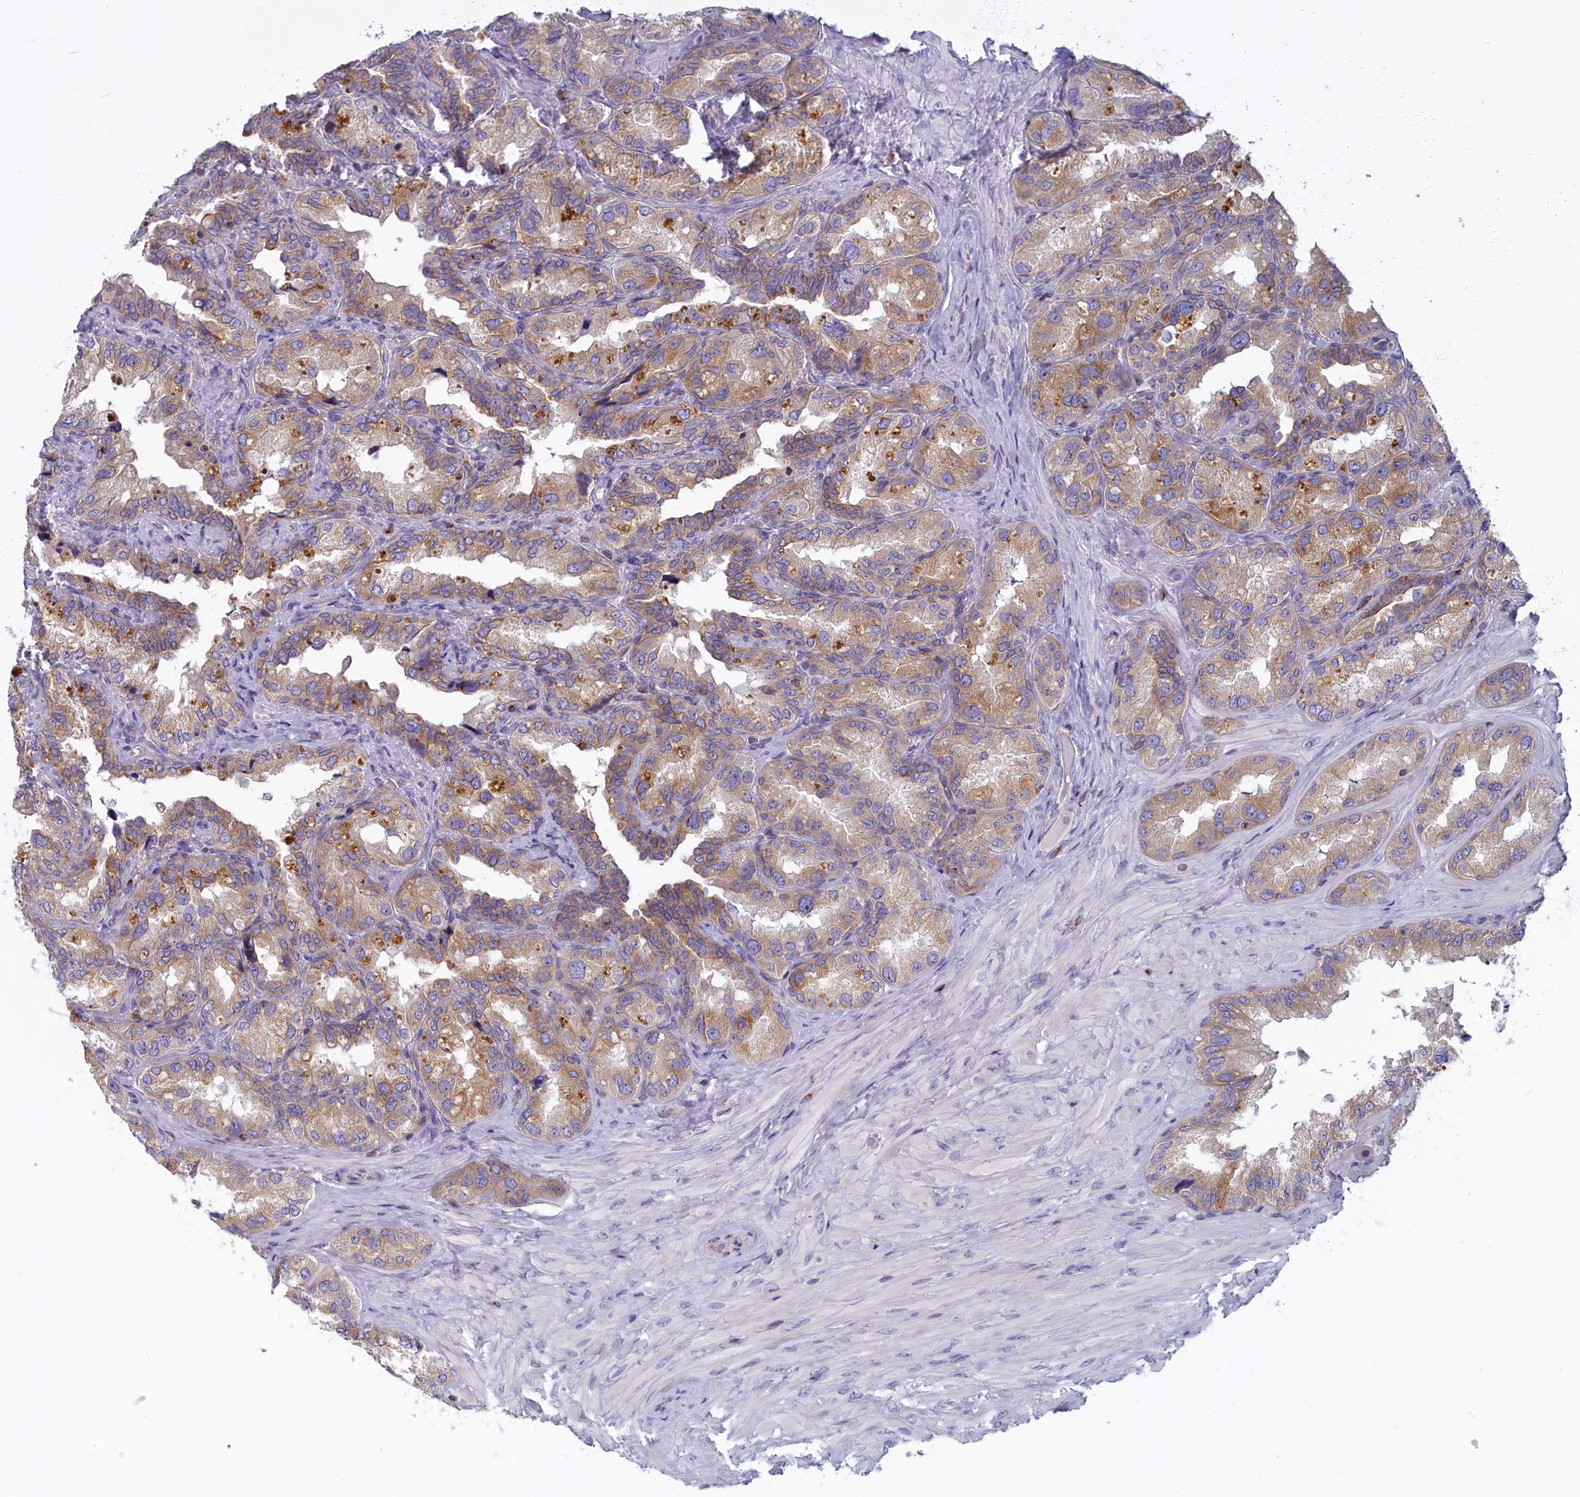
{"staining": {"intensity": "moderate", "quantity": "25%-75%", "location": "cytoplasmic/membranous"}, "tissue": "seminal vesicle", "cell_type": "Glandular cells", "image_type": "normal", "snomed": [{"axis": "morphology", "description": "Normal tissue, NOS"}, {"axis": "topography", "description": "Seminal veicle"}, {"axis": "topography", "description": "Peripheral nerve tissue"}], "caption": "Glandular cells reveal medium levels of moderate cytoplasmic/membranous positivity in approximately 25%-75% of cells in benign seminal vesicle.", "gene": "NOL10", "patient": {"sex": "male", "age": 67}}